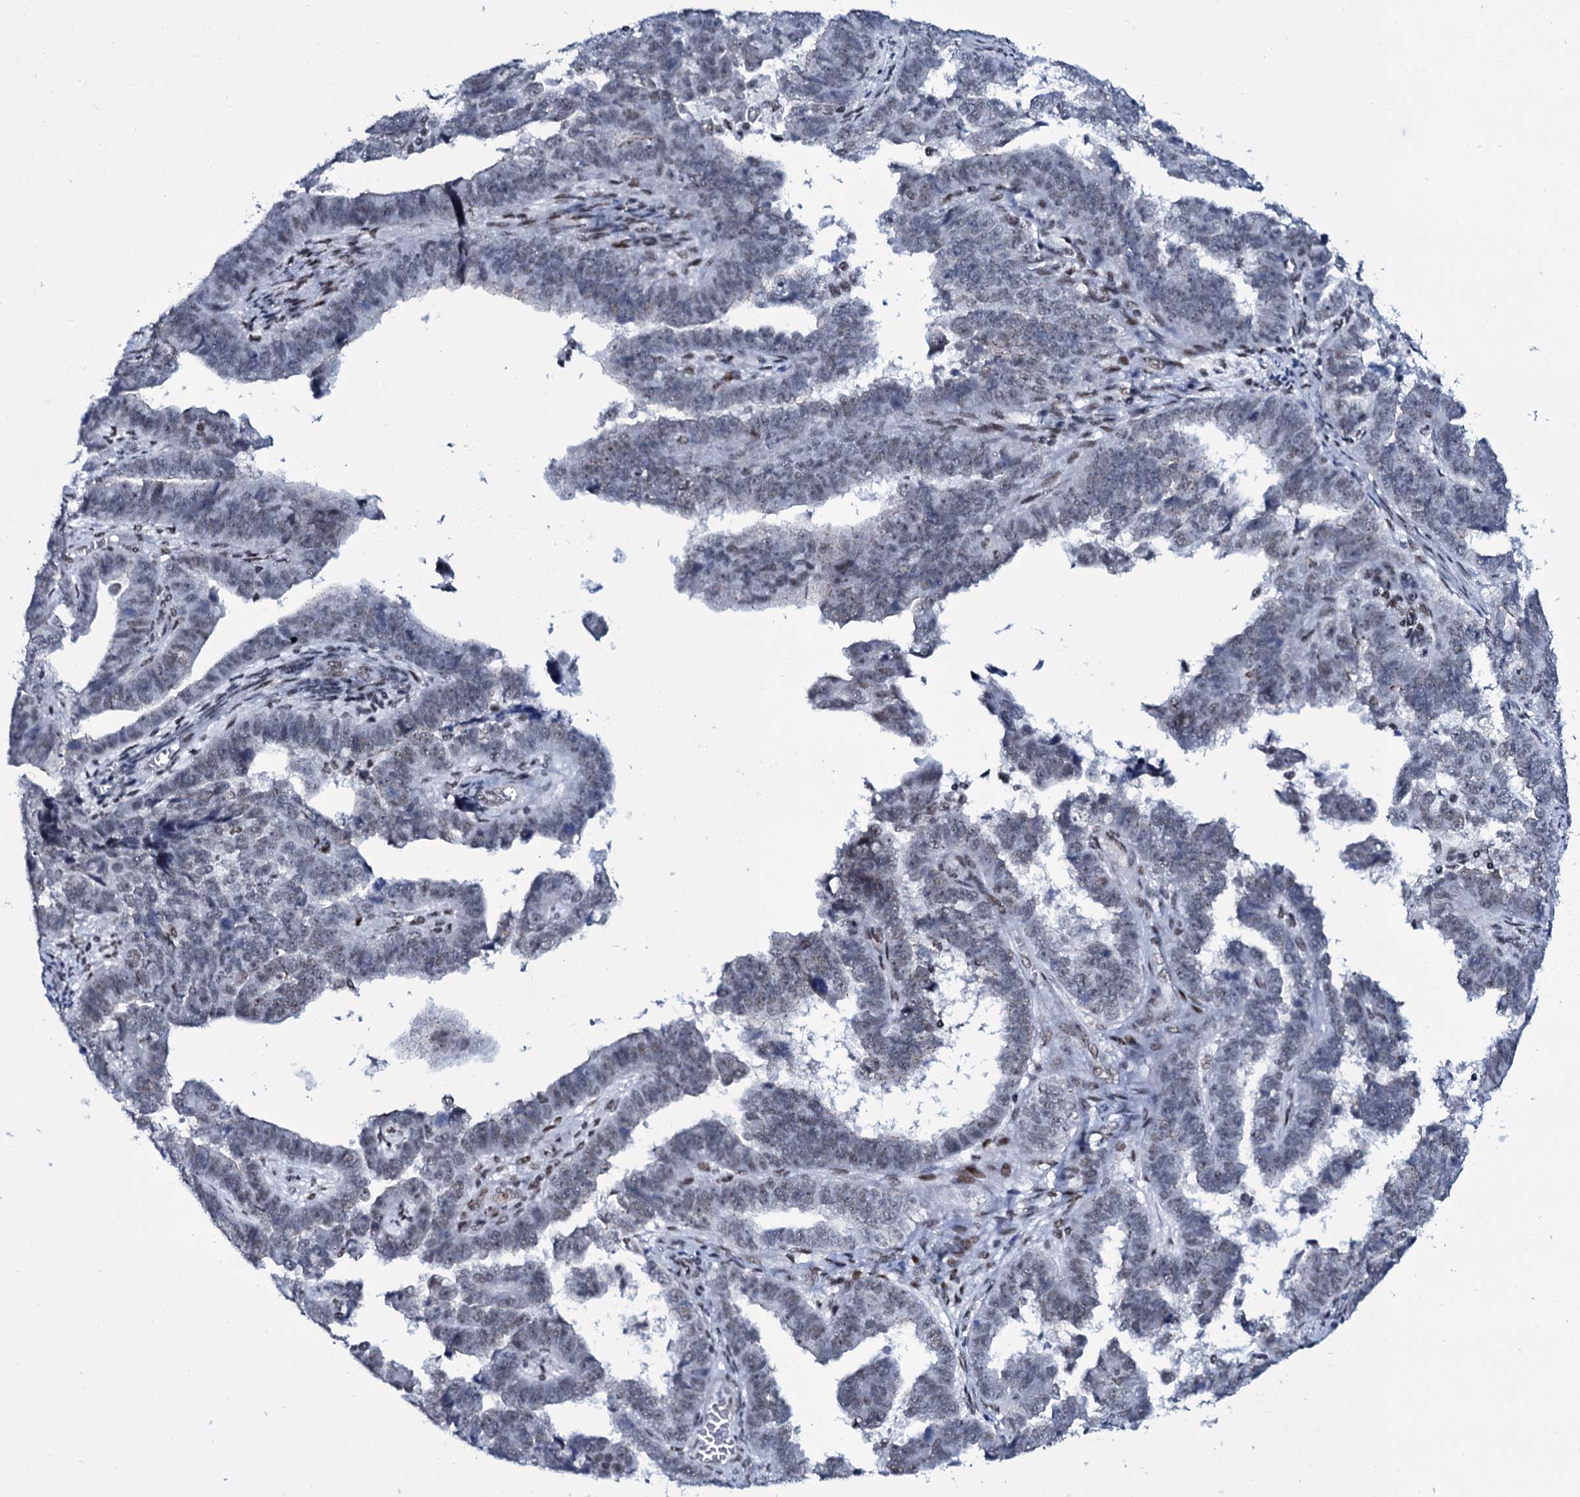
{"staining": {"intensity": "negative", "quantity": "none", "location": "none"}, "tissue": "endometrial cancer", "cell_type": "Tumor cells", "image_type": "cancer", "snomed": [{"axis": "morphology", "description": "Adenocarcinoma, NOS"}, {"axis": "topography", "description": "Endometrium"}], "caption": "There is no significant staining in tumor cells of endometrial cancer. Brightfield microscopy of IHC stained with DAB (brown) and hematoxylin (blue), captured at high magnification.", "gene": "ZMIZ2", "patient": {"sex": "female", "age": 75}}